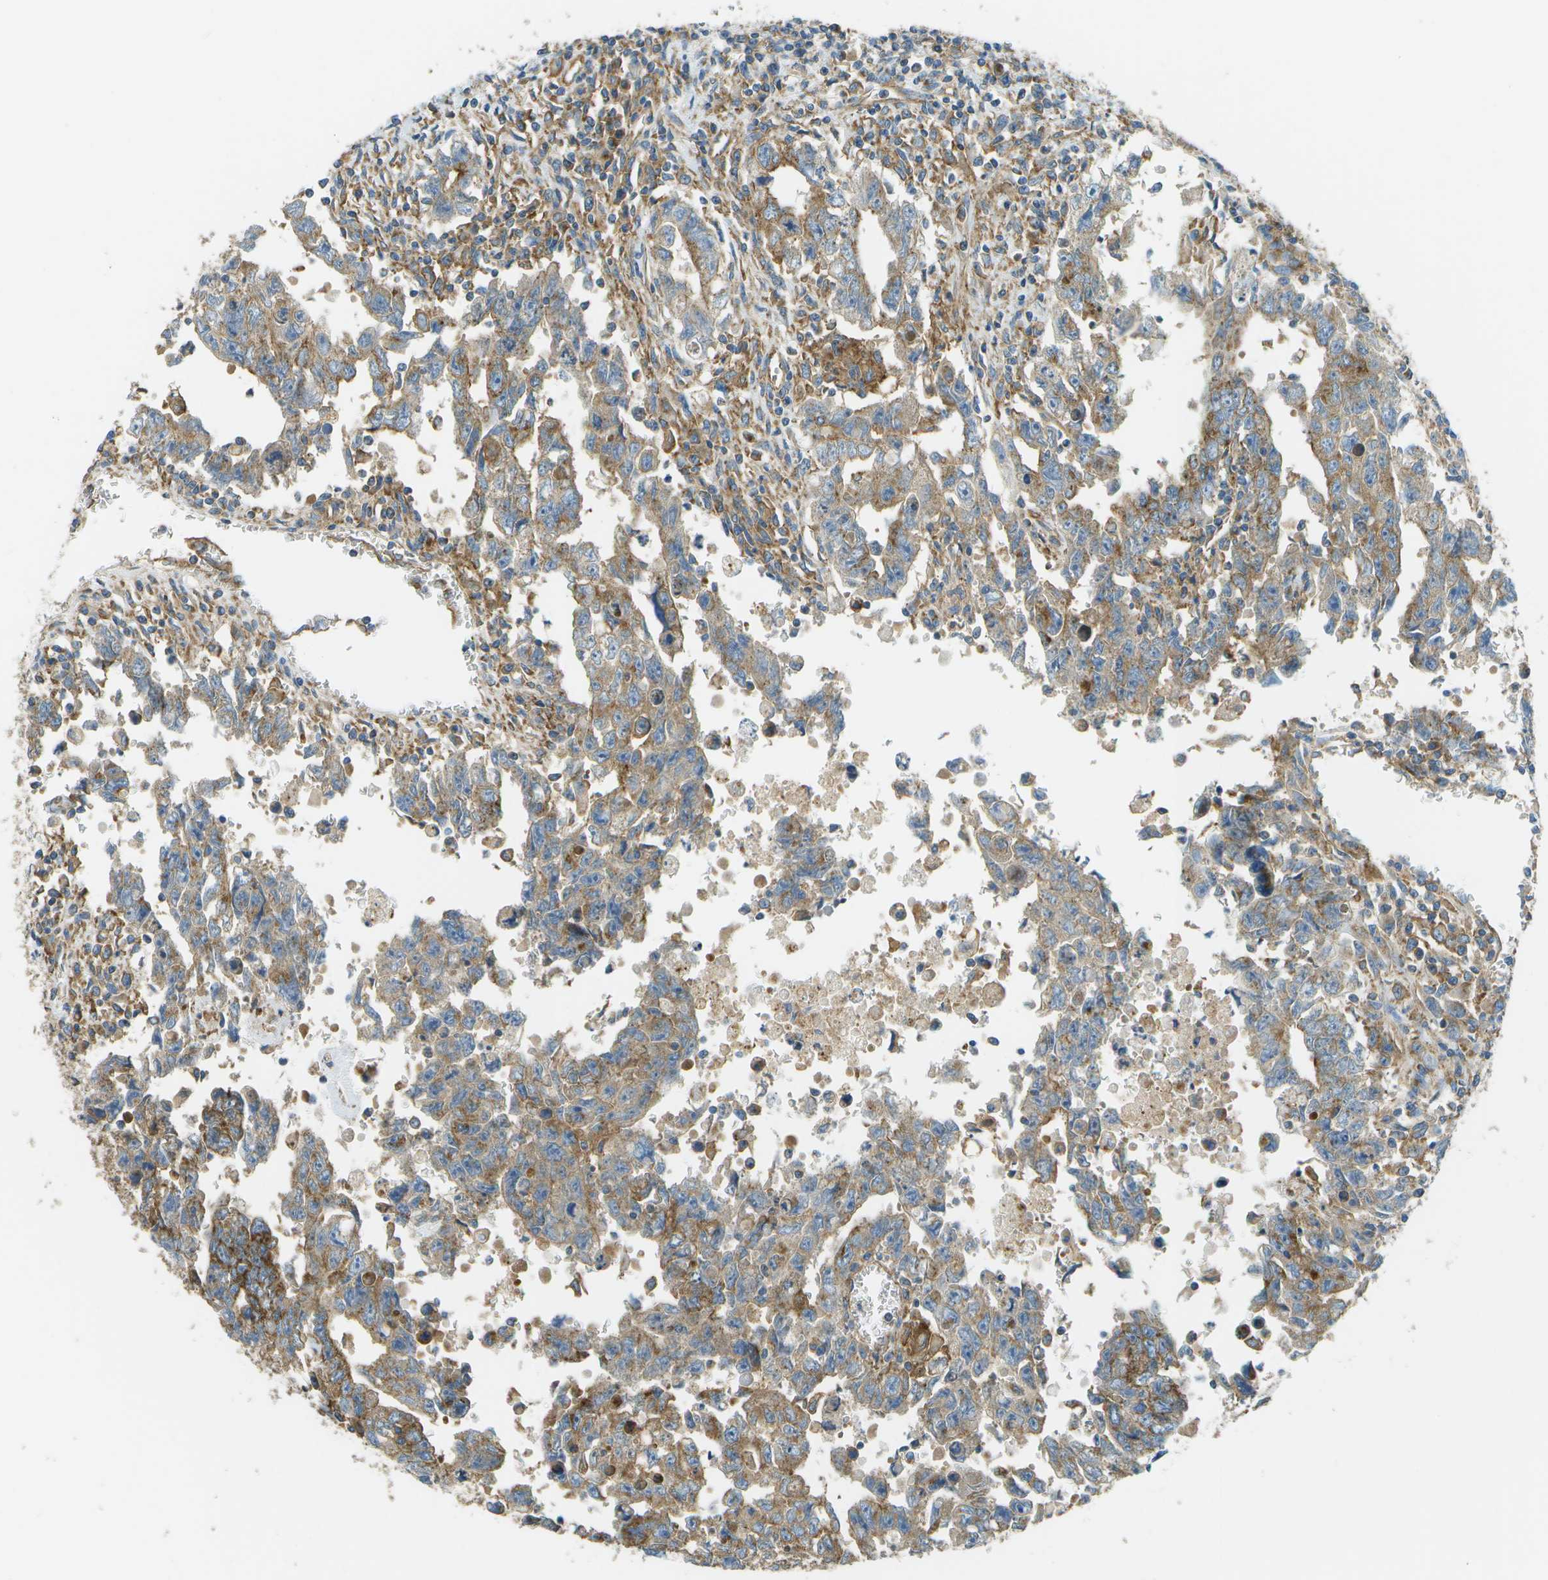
{"staining": {"intensity": "moderate", "quantity": ">75%", "location": "cytoplasmic/membranous"}, "tissue": "testis cancer", "cell_type": "Tumor cells", "image_type": "cancer", "snomed": [{"axis": "morphology", "description": "Carcinoma, Embryonal, NOS"}, {"axis": "topography", "description": "Testis"}], "caption": "Immunohistochemistry (IHC) (DAB) staining of embryonal carcinoma (testis) exhibits moderate cytoplasmic/membranous protein expression in about >75% of tumor cells.", "gene": "CLTC", "patient": {"sex": "male", "age": 28}}